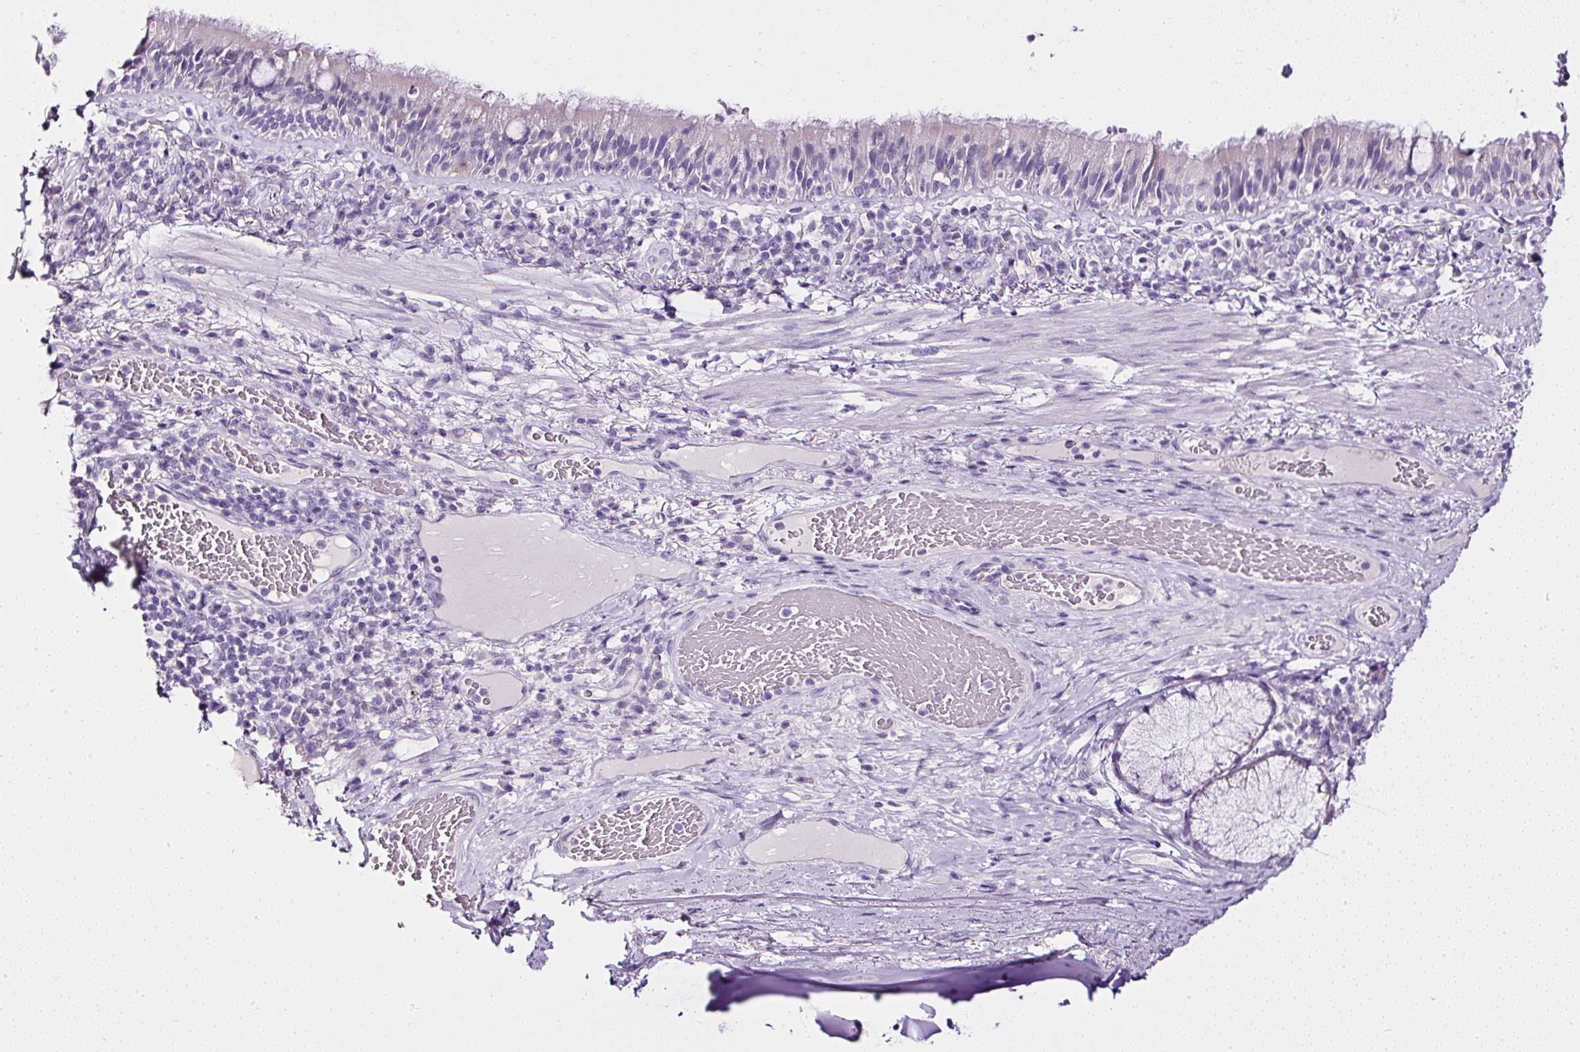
{"staining": {"intensity": "negative", "quantity": "none", "location": "none"}, "tissue": "bronchus", "cell_type": "Respiratory epithelial cells", "image_type": "normal", "snomed": [{"axis": "morphology", "description": "Normal tissue, NOS"}, {"axis": "topography", "description": "Cartilage tissue"}, {"axis": "topography", "description": "Bronchus"}], "caption": "Immunohistochemistry (IHC) of benign human bronchus exhibits no staining in respiratory epithelial cells. (IHC, brightfield microscopy, high magnification).", "gene": "ATP2A1", "patient": {"sex": "male", "age": 56}}